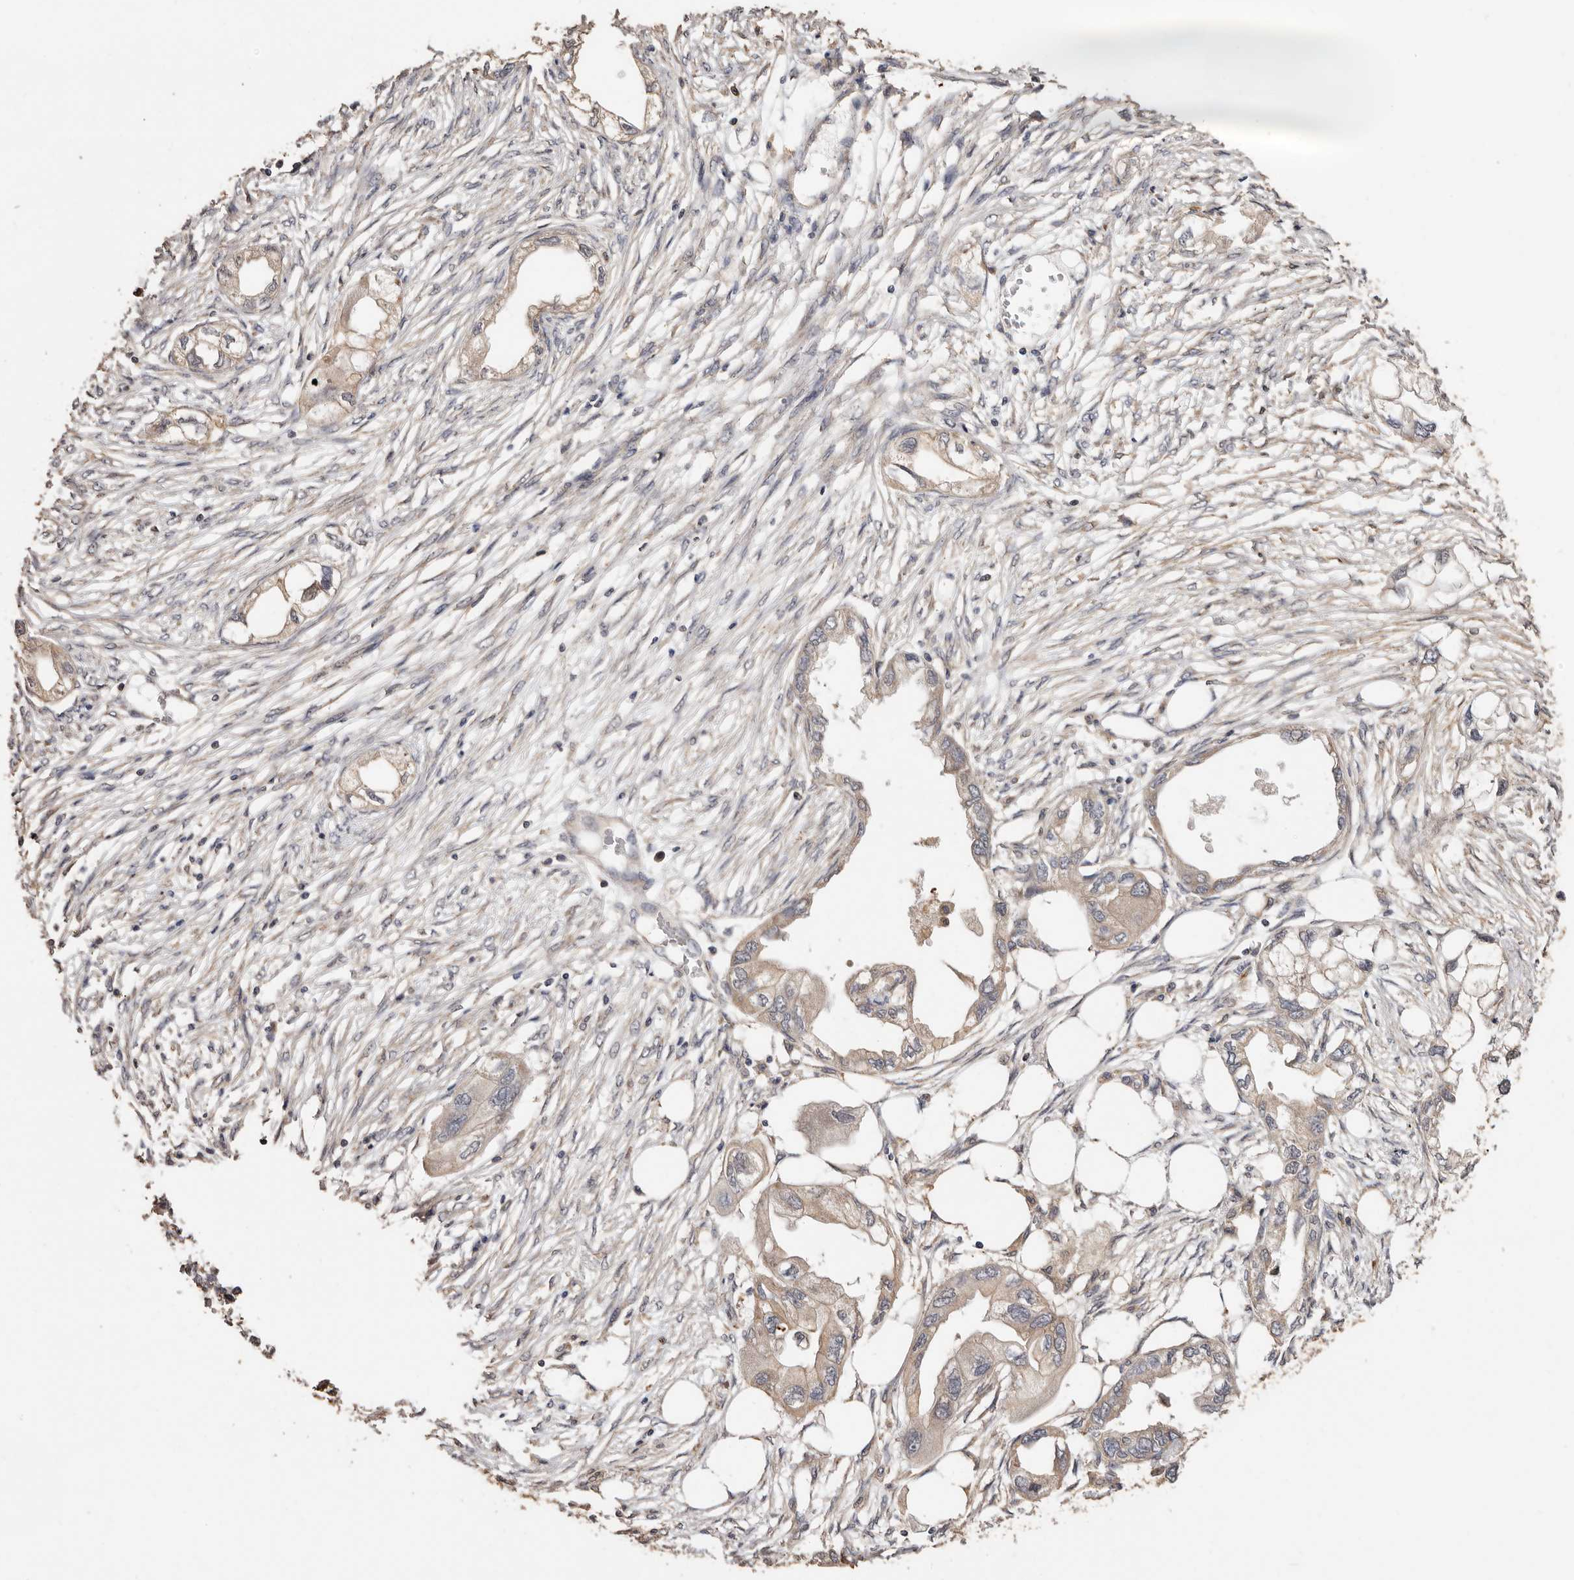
{"staining": {"intensity": "weak", "quantity": "<25%", "location": "cytoplasmic/membranous"}, "tissue": "endometrial cancer", "cell_type": "Tumor cells", "image_type": "cancer", "snomed": [{"axis": "morphology", "description": "Adenocarcinoma, NOS"}, {"axis": "morphology", "description": "Adenocarcinoma, metastatic, NOS"}, {"axis": "topography", "description": "Adipose tissue"}, {"axis": "topography", "description": "Endometrium"}], "caption": "Histopathology image shows no significant protein positivity in tumor cells of endometrial adenocarcinoma.", "gene": "COQ8B", "patient": {"sex": "female", "age": 67}}